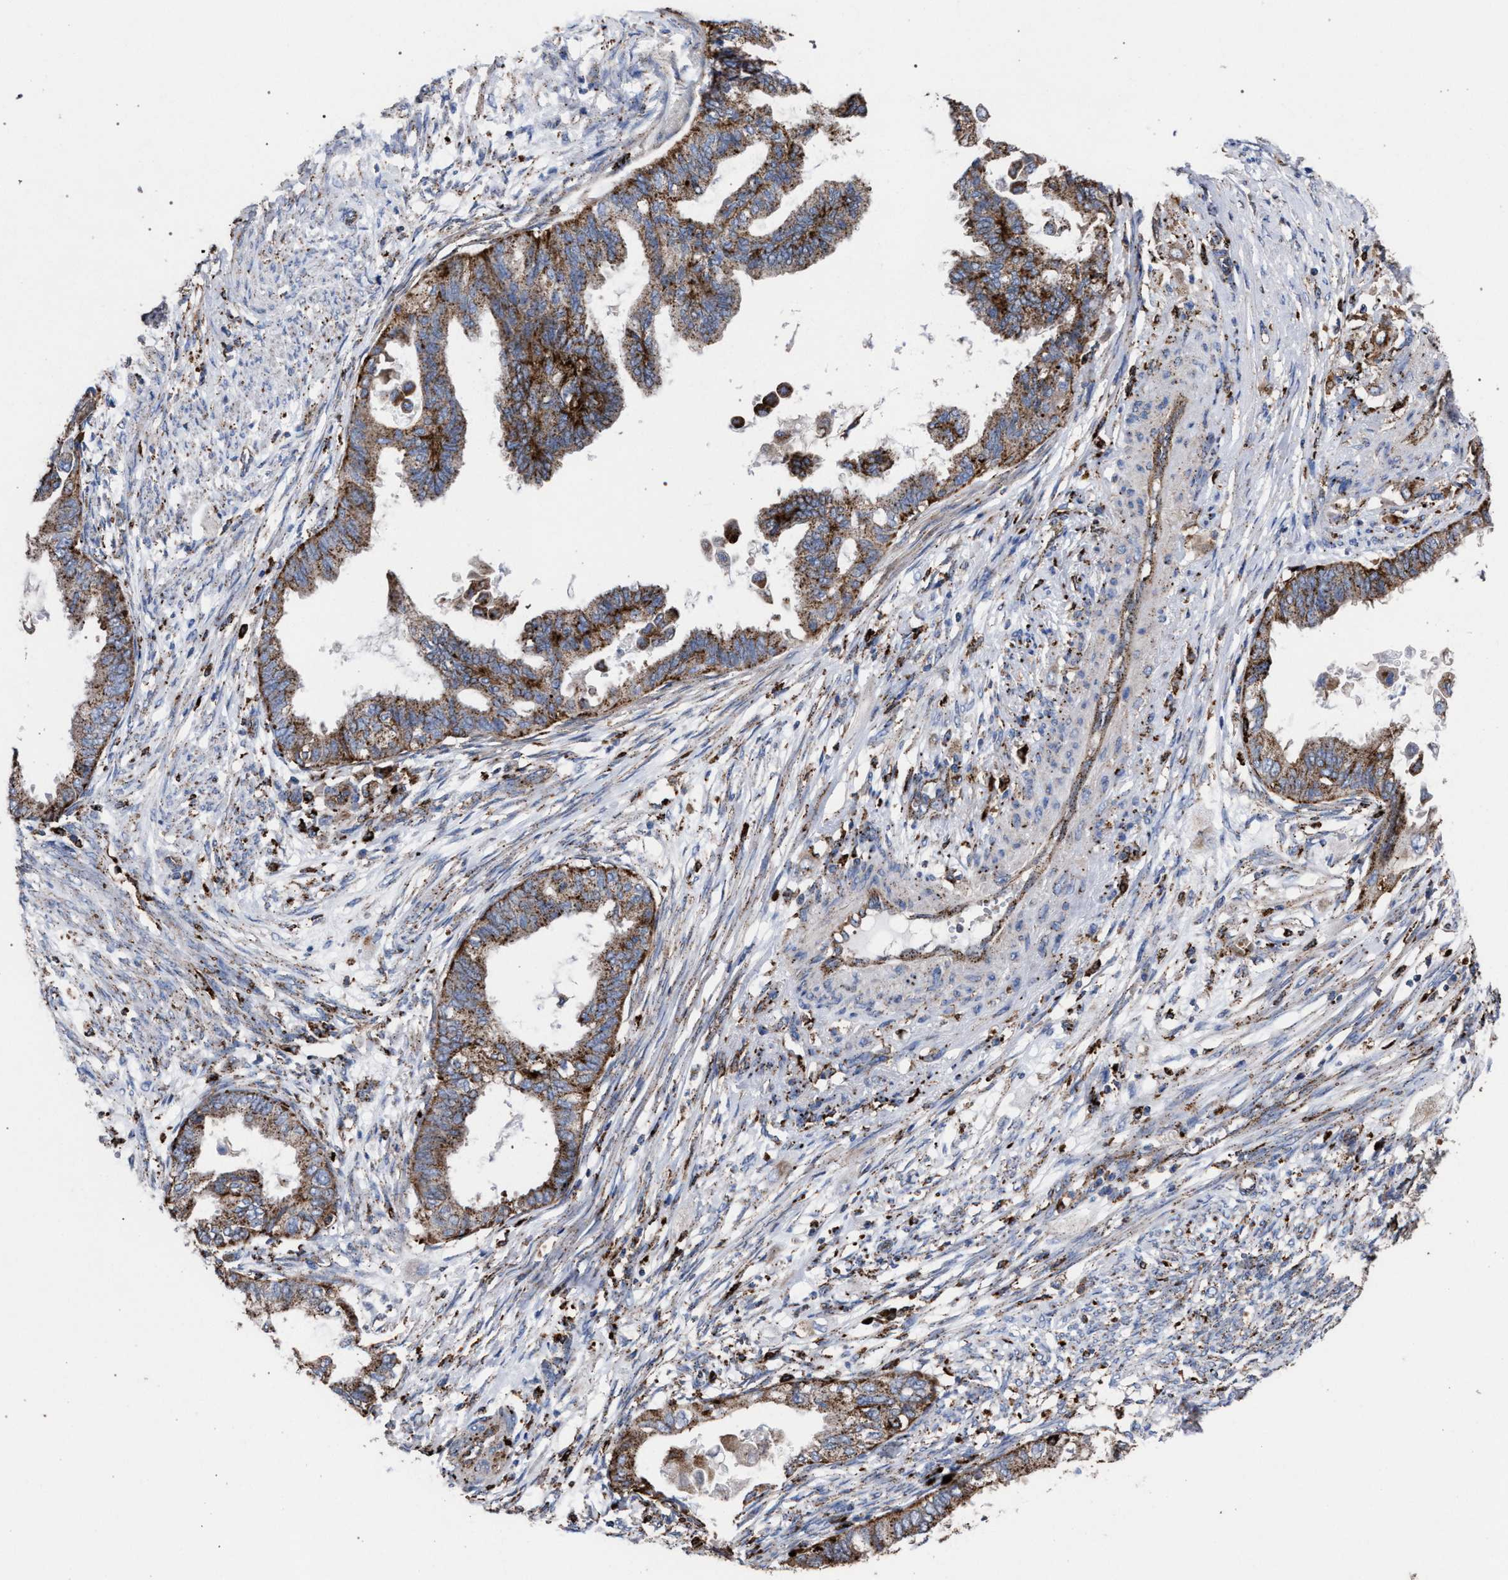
{"staining": {"intensity": "moderate", "quantity": ">75%", "location": "cytoplasmic/membranous"}, "tissue": "cervical cancer", "cell_type": "Tumor cells", "image_type": "cancer", "snomed": [{"axis": "morphology", "description": "Normal tissue, NOS"}, {"axis": "morphology", "description": "Adenocarcinoma, NOS"}, {"axis": "topography", "description": "Cervix"}, {"axis": "topography", "description": "Endometrium"}], "caption": "Immunohistochemical staining of cervical adenocarcinoma exhibits medium levels of moderate cytoplasmic/membranous protein staining in approximately >75% of tumor cells.", "gene": "PPT1", "patient": {"sex": "female", "age": 86}}